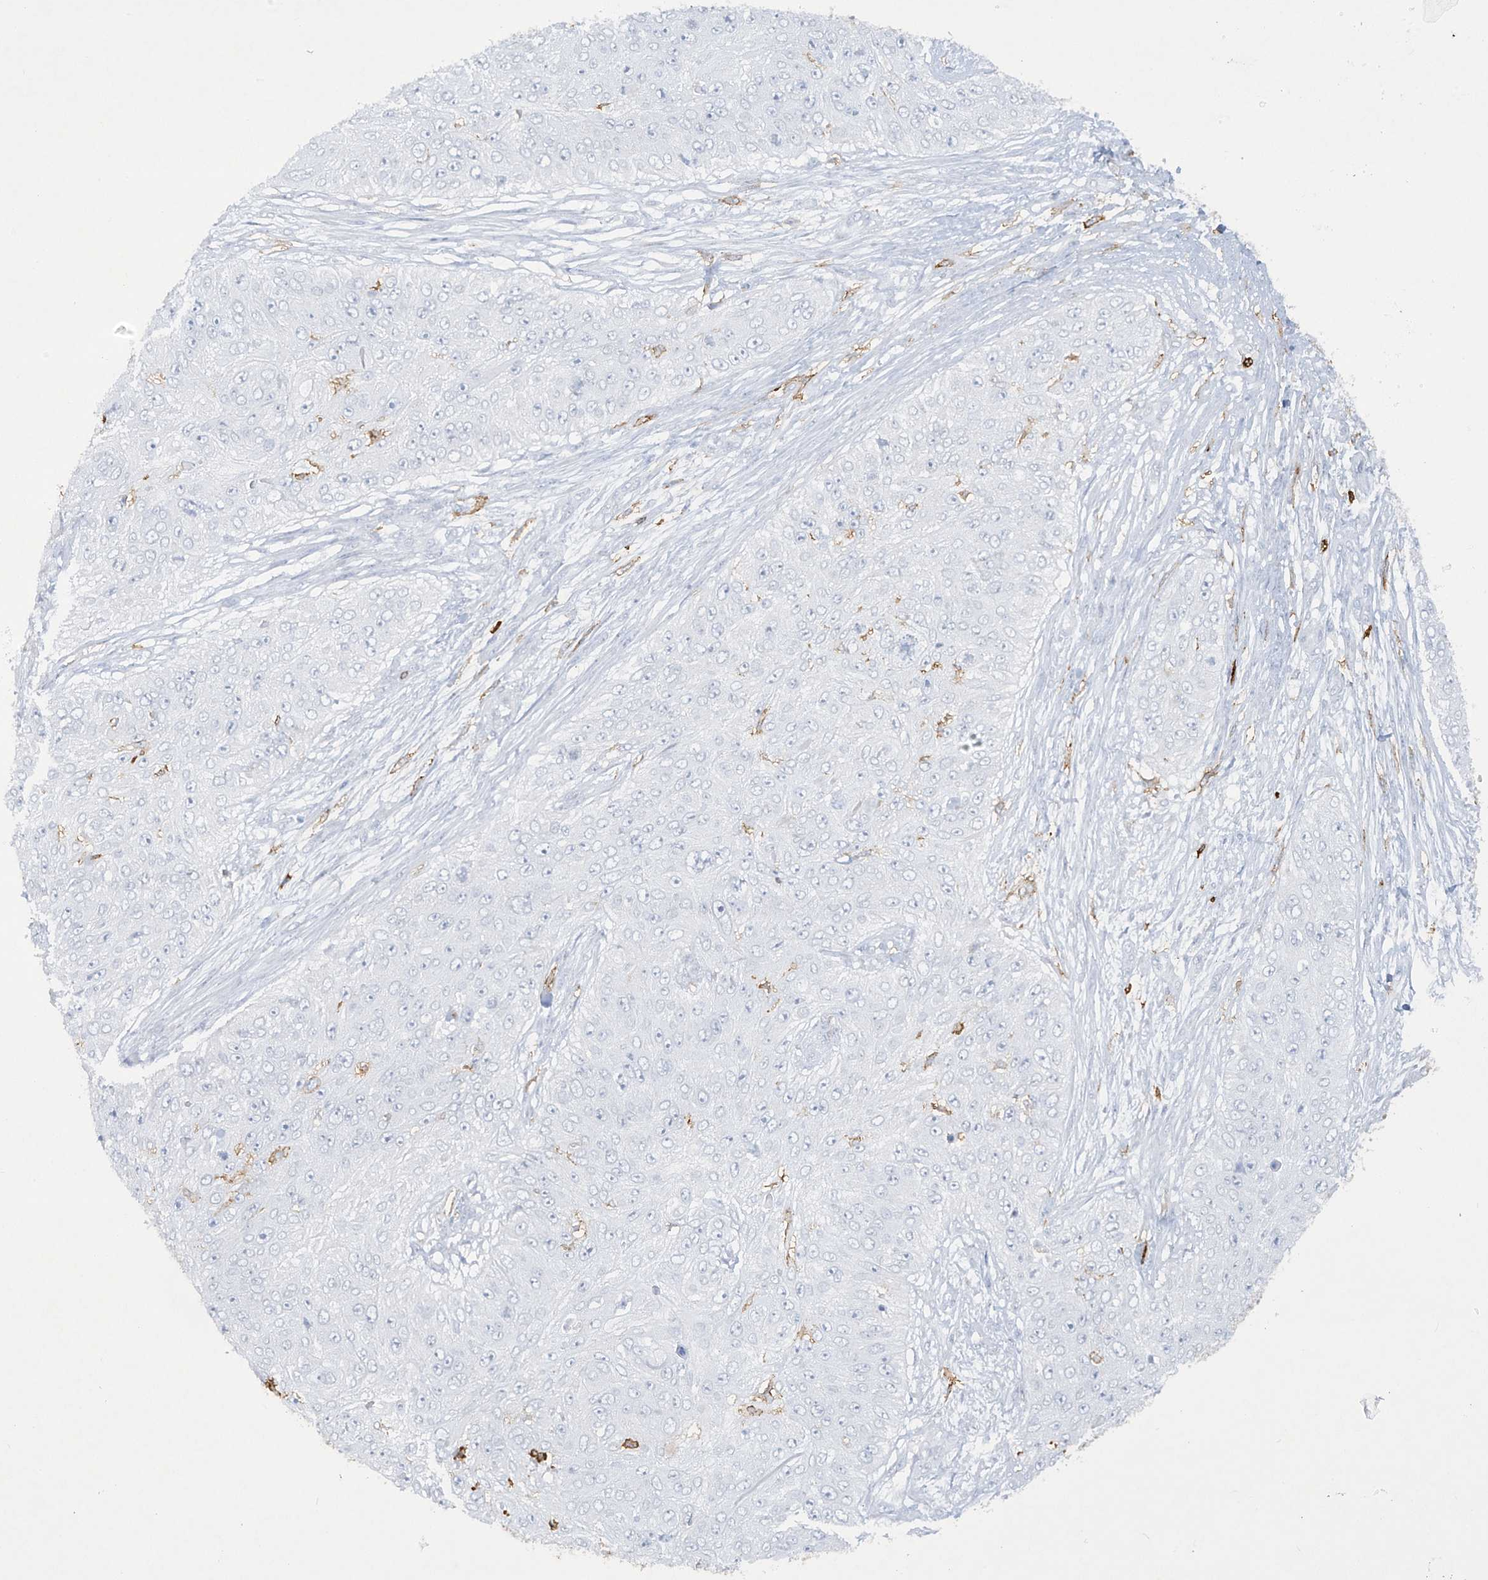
{"staining": {"intensity": "negative", "quantity": "none", "location": "none"}, "tissue": "skin cancer", "cell_type": "Tumor cells", "image_type": "cancer", "snomed": [{"axis": "morphology", "description": "Squamous cell carcinoma, NOS"}, {"axis": "topography", "description": "Skin"}], "caption": "Histopathology image shows no protein staining in tumor cells of squamous cell carcinoma (skin) tissue.", "gene": "FCGR3A", "patient": {"sex": "female", "age": 80}}